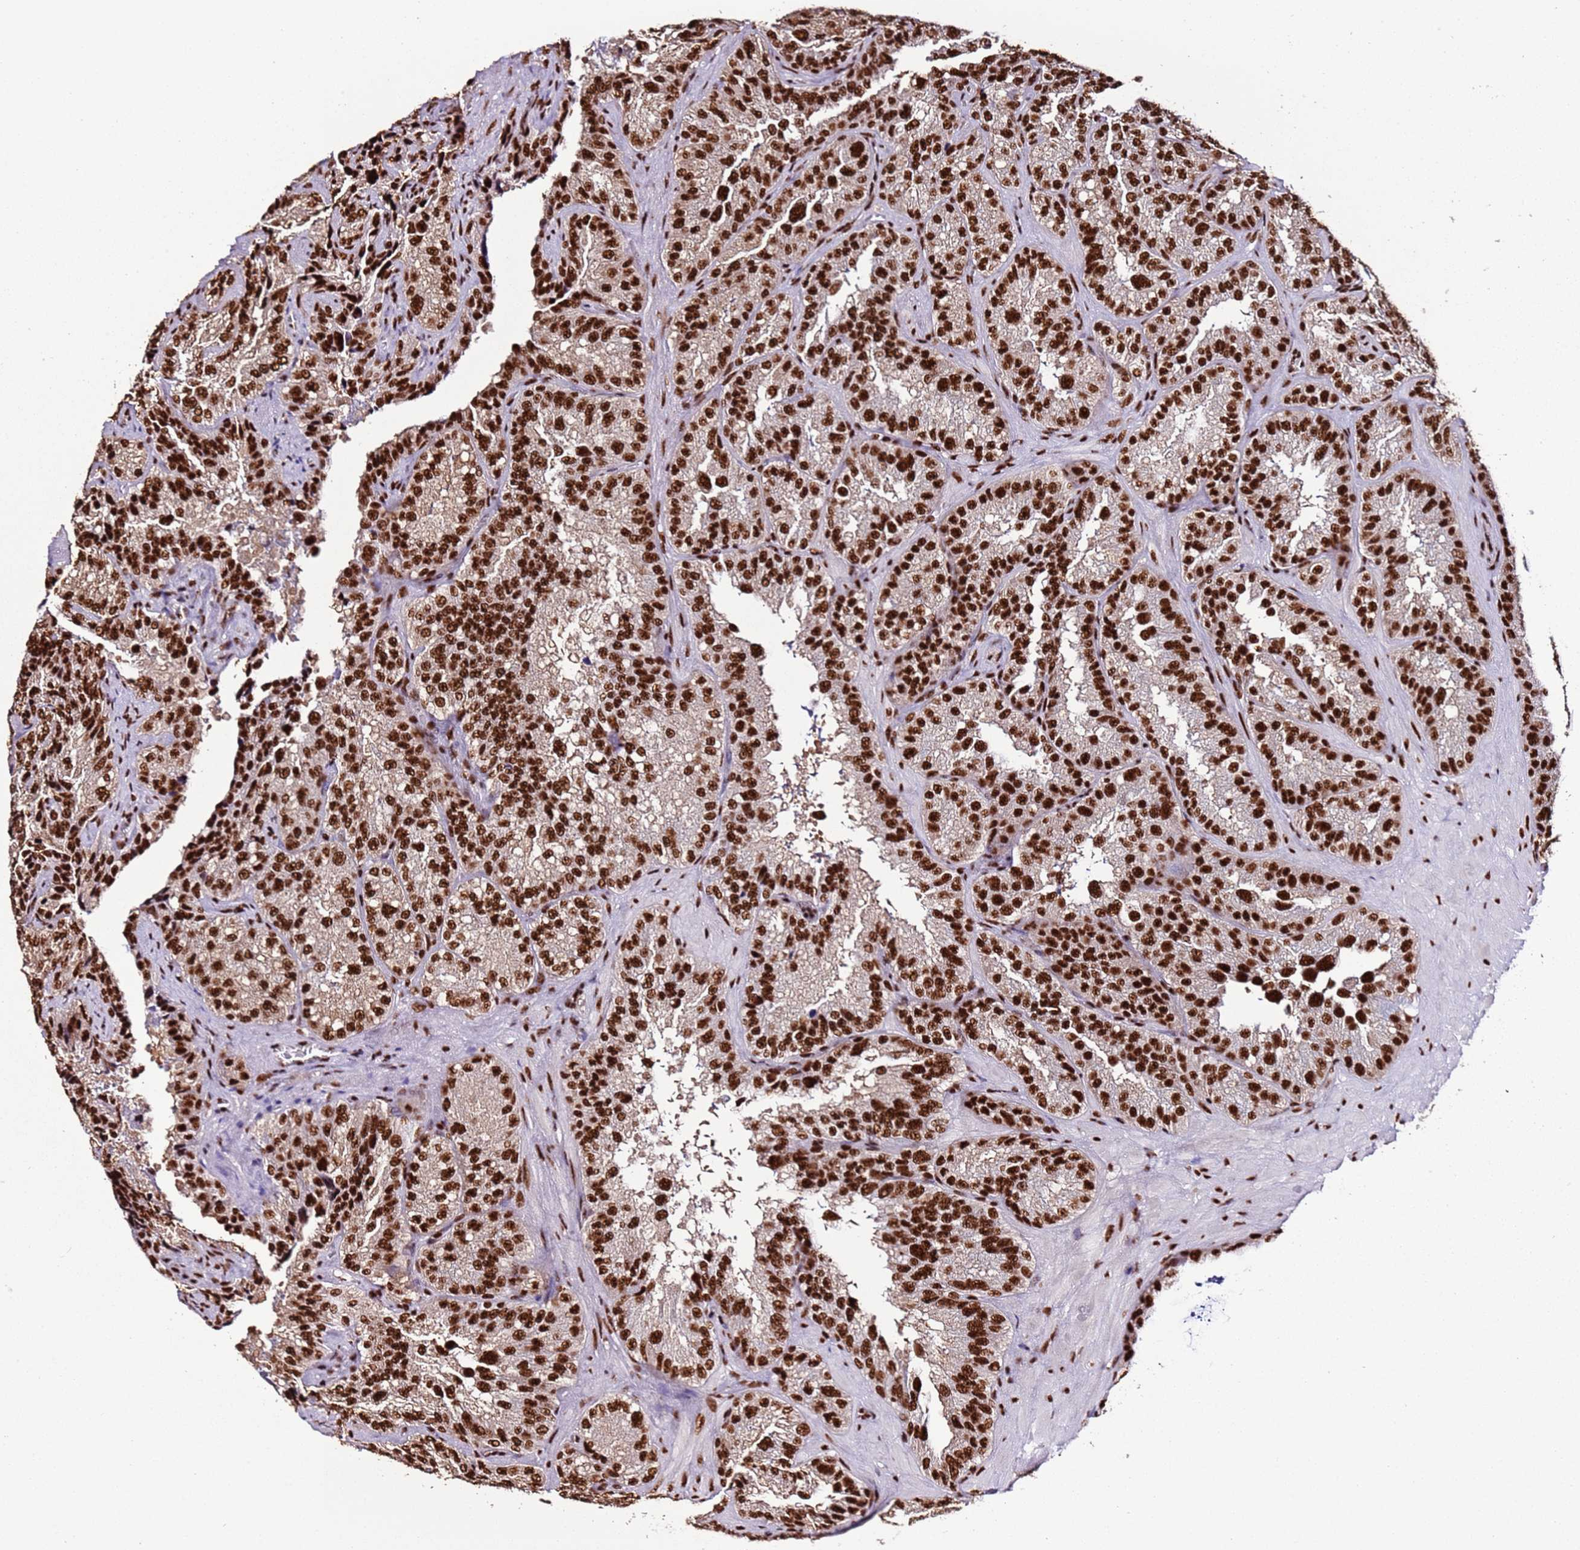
{"staining": {"intensity": "strong", "quantity": ">75%", "location": "nuclear"}, "tissue": "seminal vesicle", "cell_type": "Glandular cells", "image_type": "normal", "snomed": [{"axis": "morphology", "description": "Normal tissue, NOS"}, {"axis": "topography", "description": "Seminal veicle"}], "caption": "Strong nuclear positivity is appreciated in about >75% of glandular cells in benign seminal vesicle. Nuclei are stained in blue.", "gene": "C6orf226", "patient": {"sex": "male", "age": 58}}